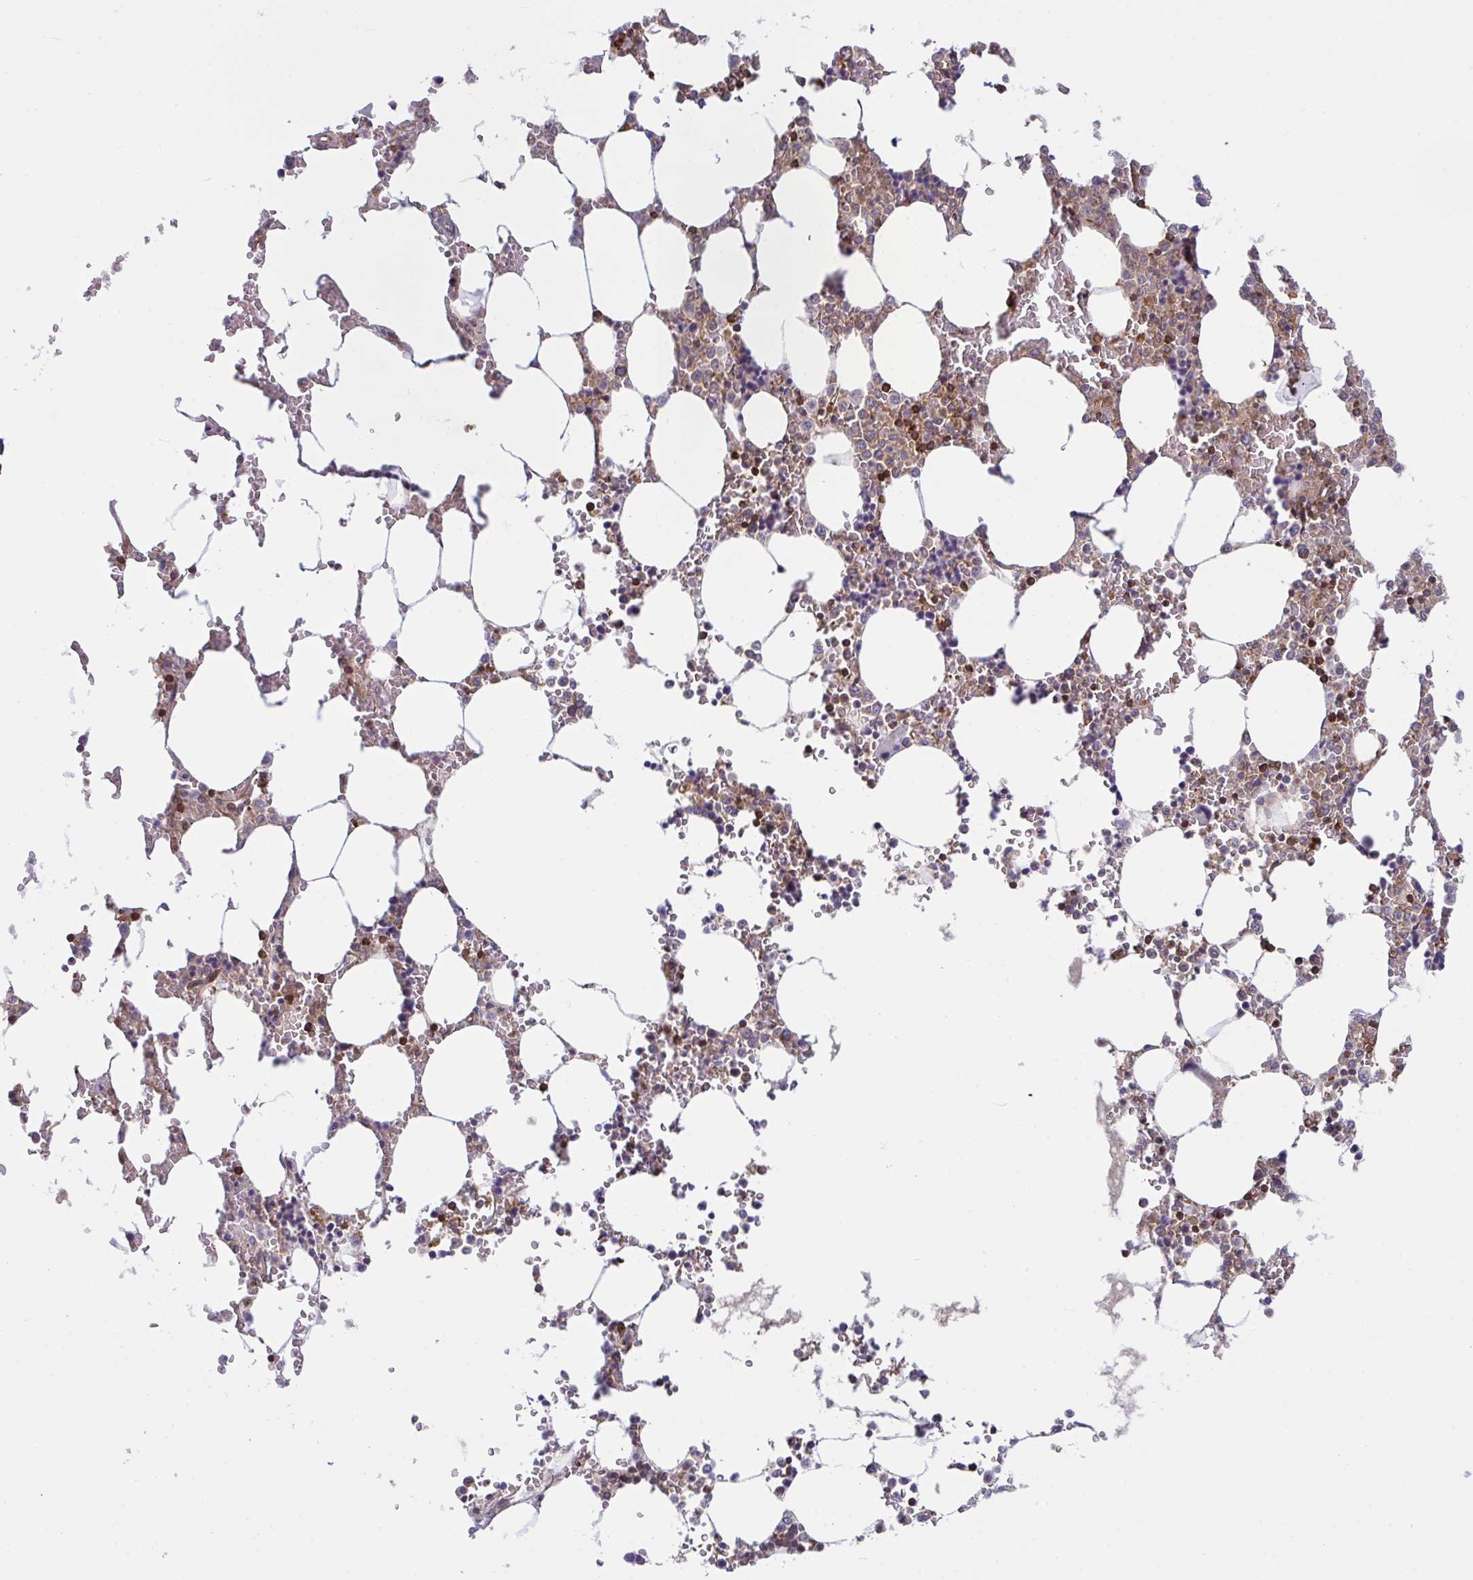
{"staining": {"intensity": "moderate", "quantity": "<25%", "location": "nuclear"}, "tissue": "bone marrow", "cell_type": "Hematopoietic cells", "image_type": "normal", "snomed": [{"axis": "morphology", "description": "Normal tissue, NOS"}, {"axis": "topography", "description": "Bone marrow"}], "caption": "Bone marrow stained for a protein (brown) reveals moderate nuclear positive staining in approximately <25% of hematopoietic cells.", "gene": "TSC22D3", "patient": {"sex": "male", "age": 64}}